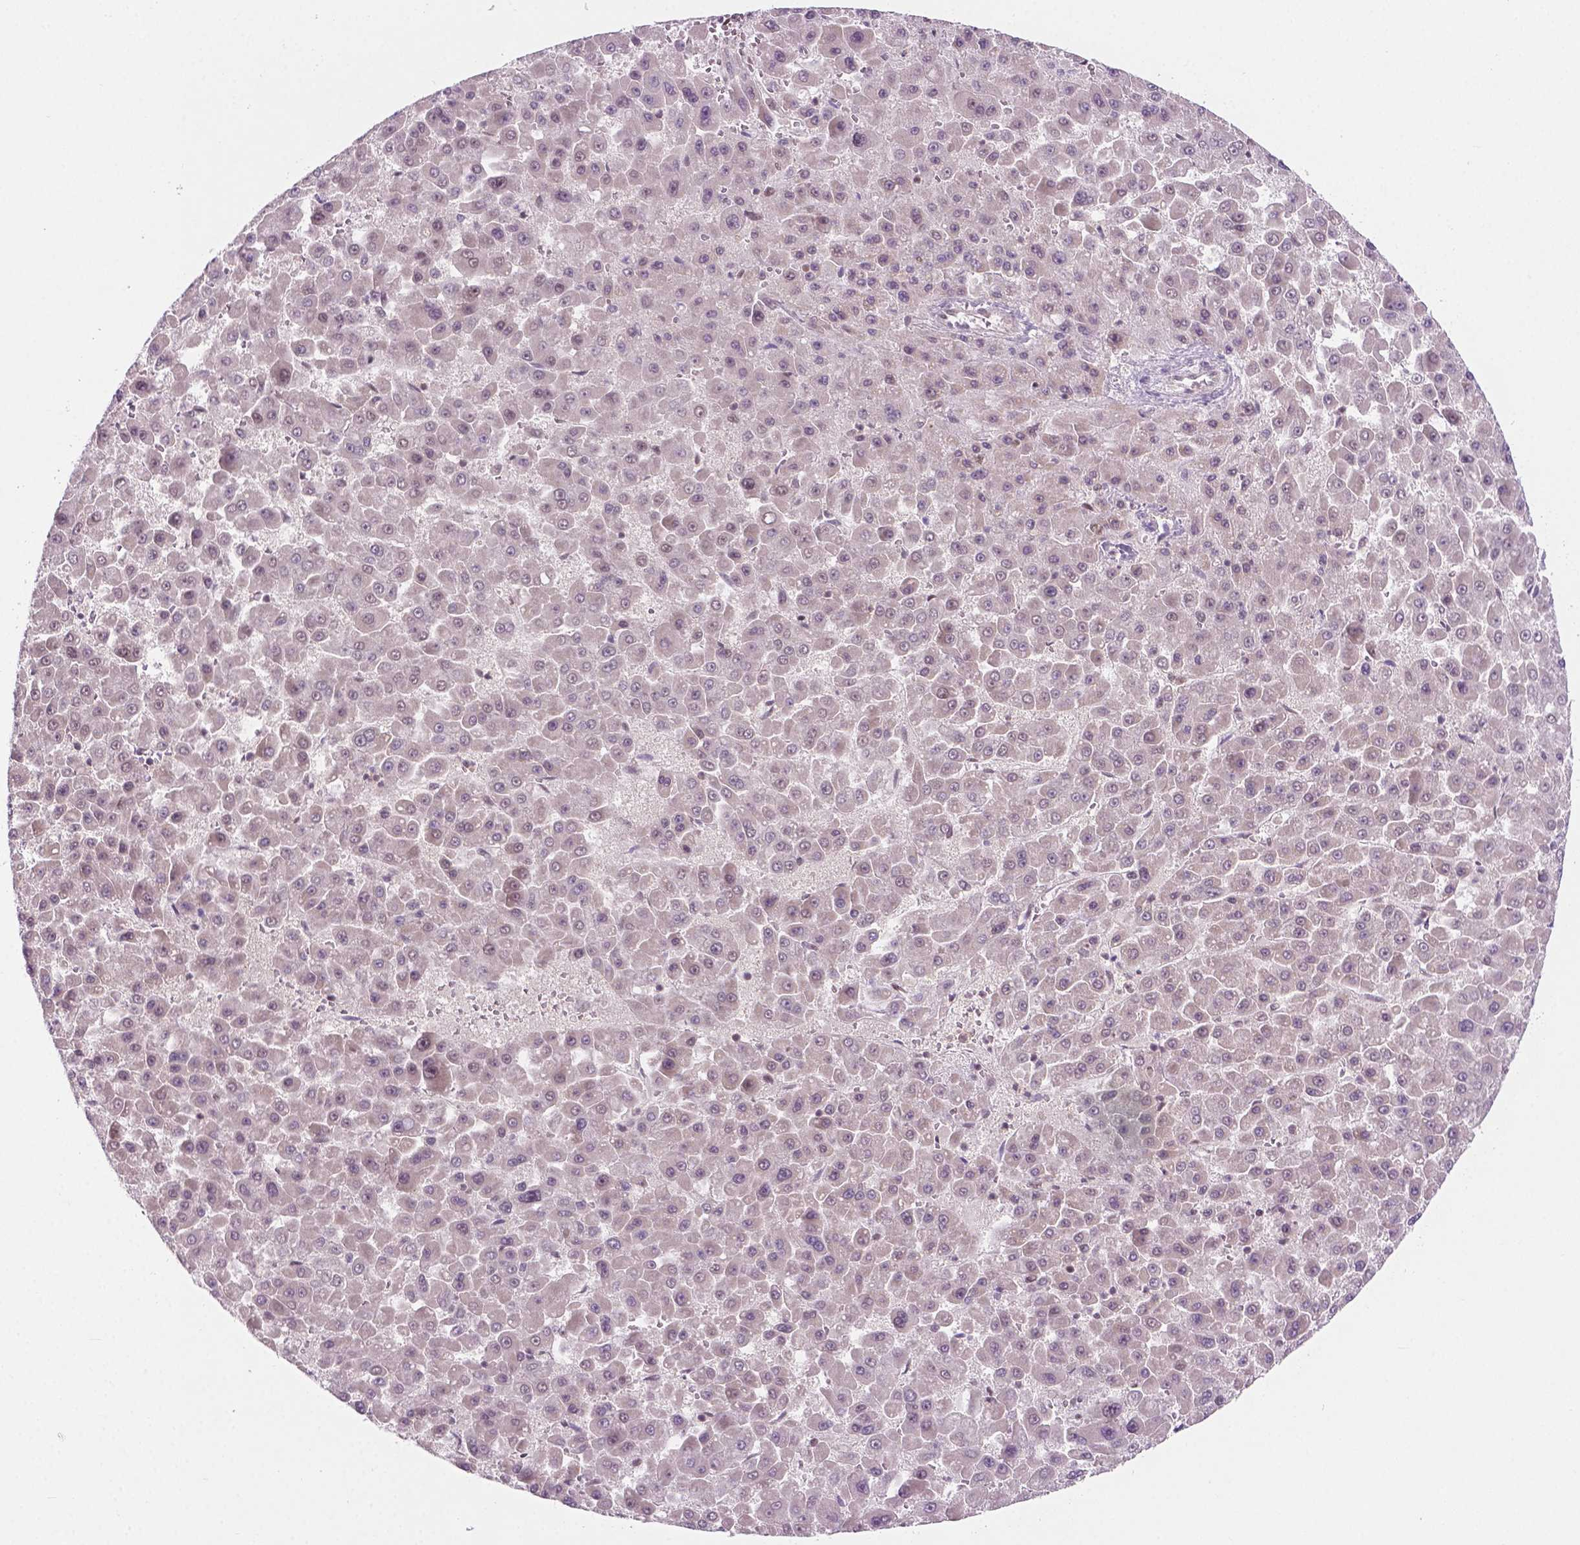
{"staining": {"intensity": "weak", "quantity": "25%-75%", "location": "nuclear"}, "tissue": "liver cancer", "cell_type": "Tumor cells", "image_type": "cancer", "snomed": [{"axis": "morphology", "description": "Carcinoma, Hepatocellular, NOS"}, {"axis": "topography", "description": "Liver"}], "caption": "Liver hepatocellular carcinoma stained for a protein (brown) displays weak nuclear positive staining in about 25%-75% of tumor cells.", "gene": "PHAX", "patient": {"sex": "male", "age": 78}}